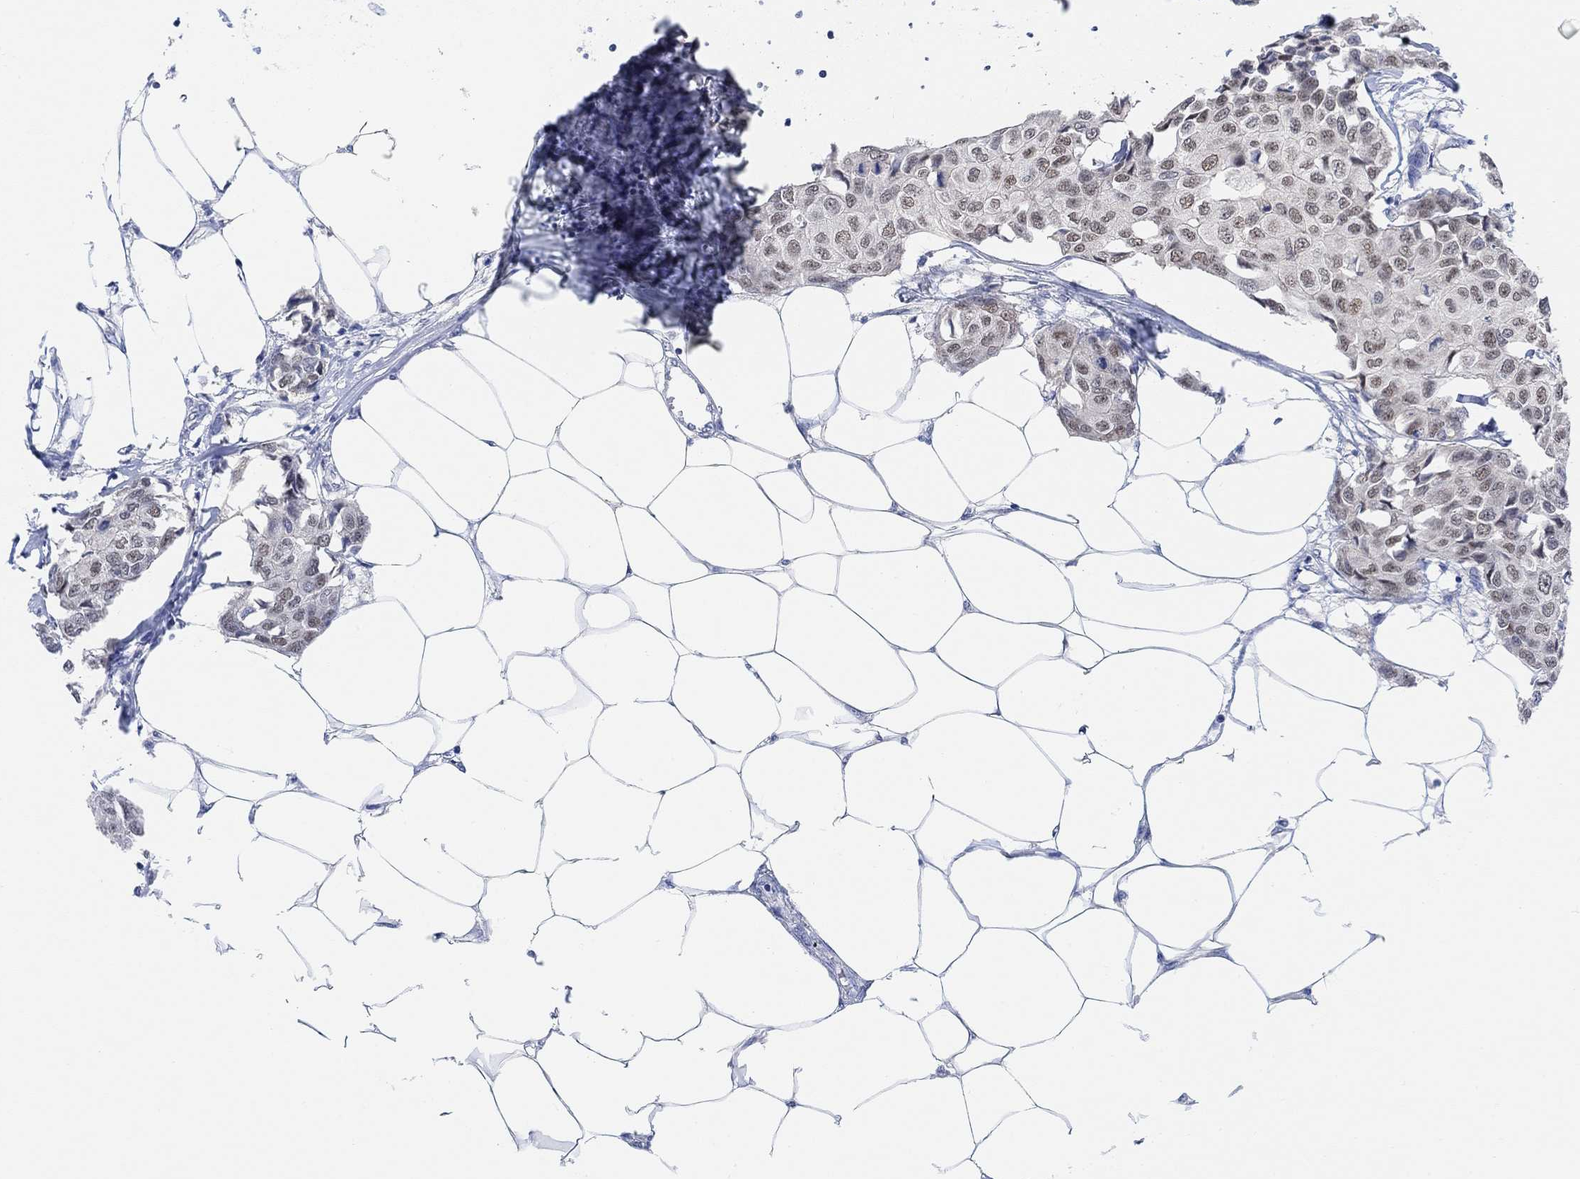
{"staining": {"intensity": "weak", "quantity": "25%-75%", "location": "nuclear"}, "tissue": "breast cancer", "cell_type": "Tumor cells", "image_type": "cancer", "snomed": [{"axis": "morphology", "description": "Duct carcinoma"}, {"axis": "topography", "description": "Breast"}], "caption": "The histopathology image exhibits immunohistochemical staining of breast cancer. There is weak nuclear staining is appreciated in about 25%-75% of tumor cells.", "gene": "RIMS1", "patient": {"sex": "female", "age": 80}}